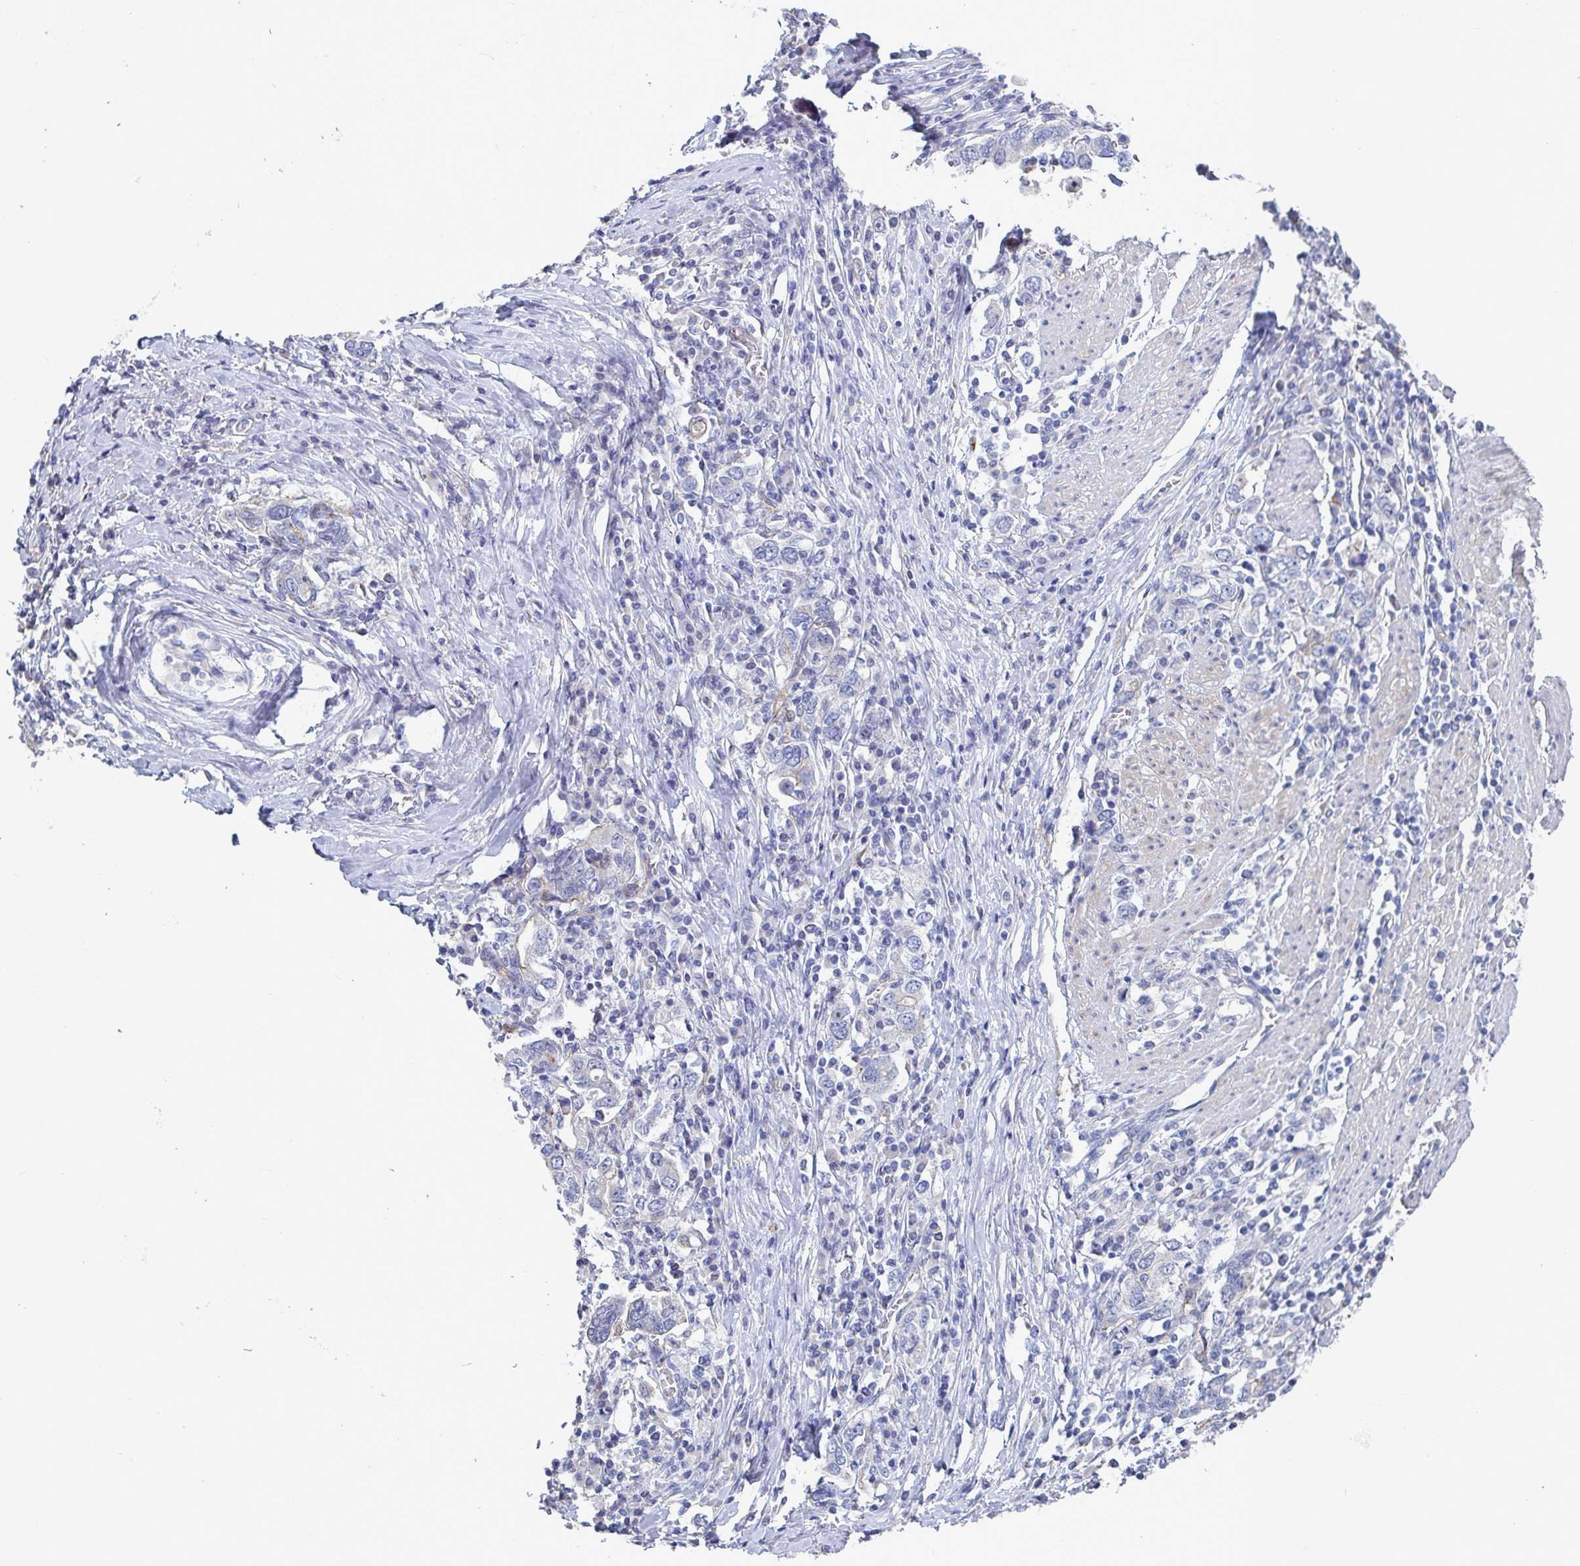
{"staining": {"intensity": "negative", "quantity": "none", "location": "none"}, "tissue": "stomach cancer", "cell_type": "Tumor cells", "image_type": "cancer", "snomed": [{"axis": "morphology", "description": "Adenocarcinoma, NOS"}, {"axis": "topography", "description": "Stomach, upper"}, {"axis": "topography", "description": "Stomach"}], "caption": "IHC micrograph of neoplastic tissue: stomach cancer stained with DAB (3,3'-diaminobenzidine) demonstrates no significant protein positivity in tumor cells.", "gene": "ST14", "patient": {"sex": "male", "age": 62}}